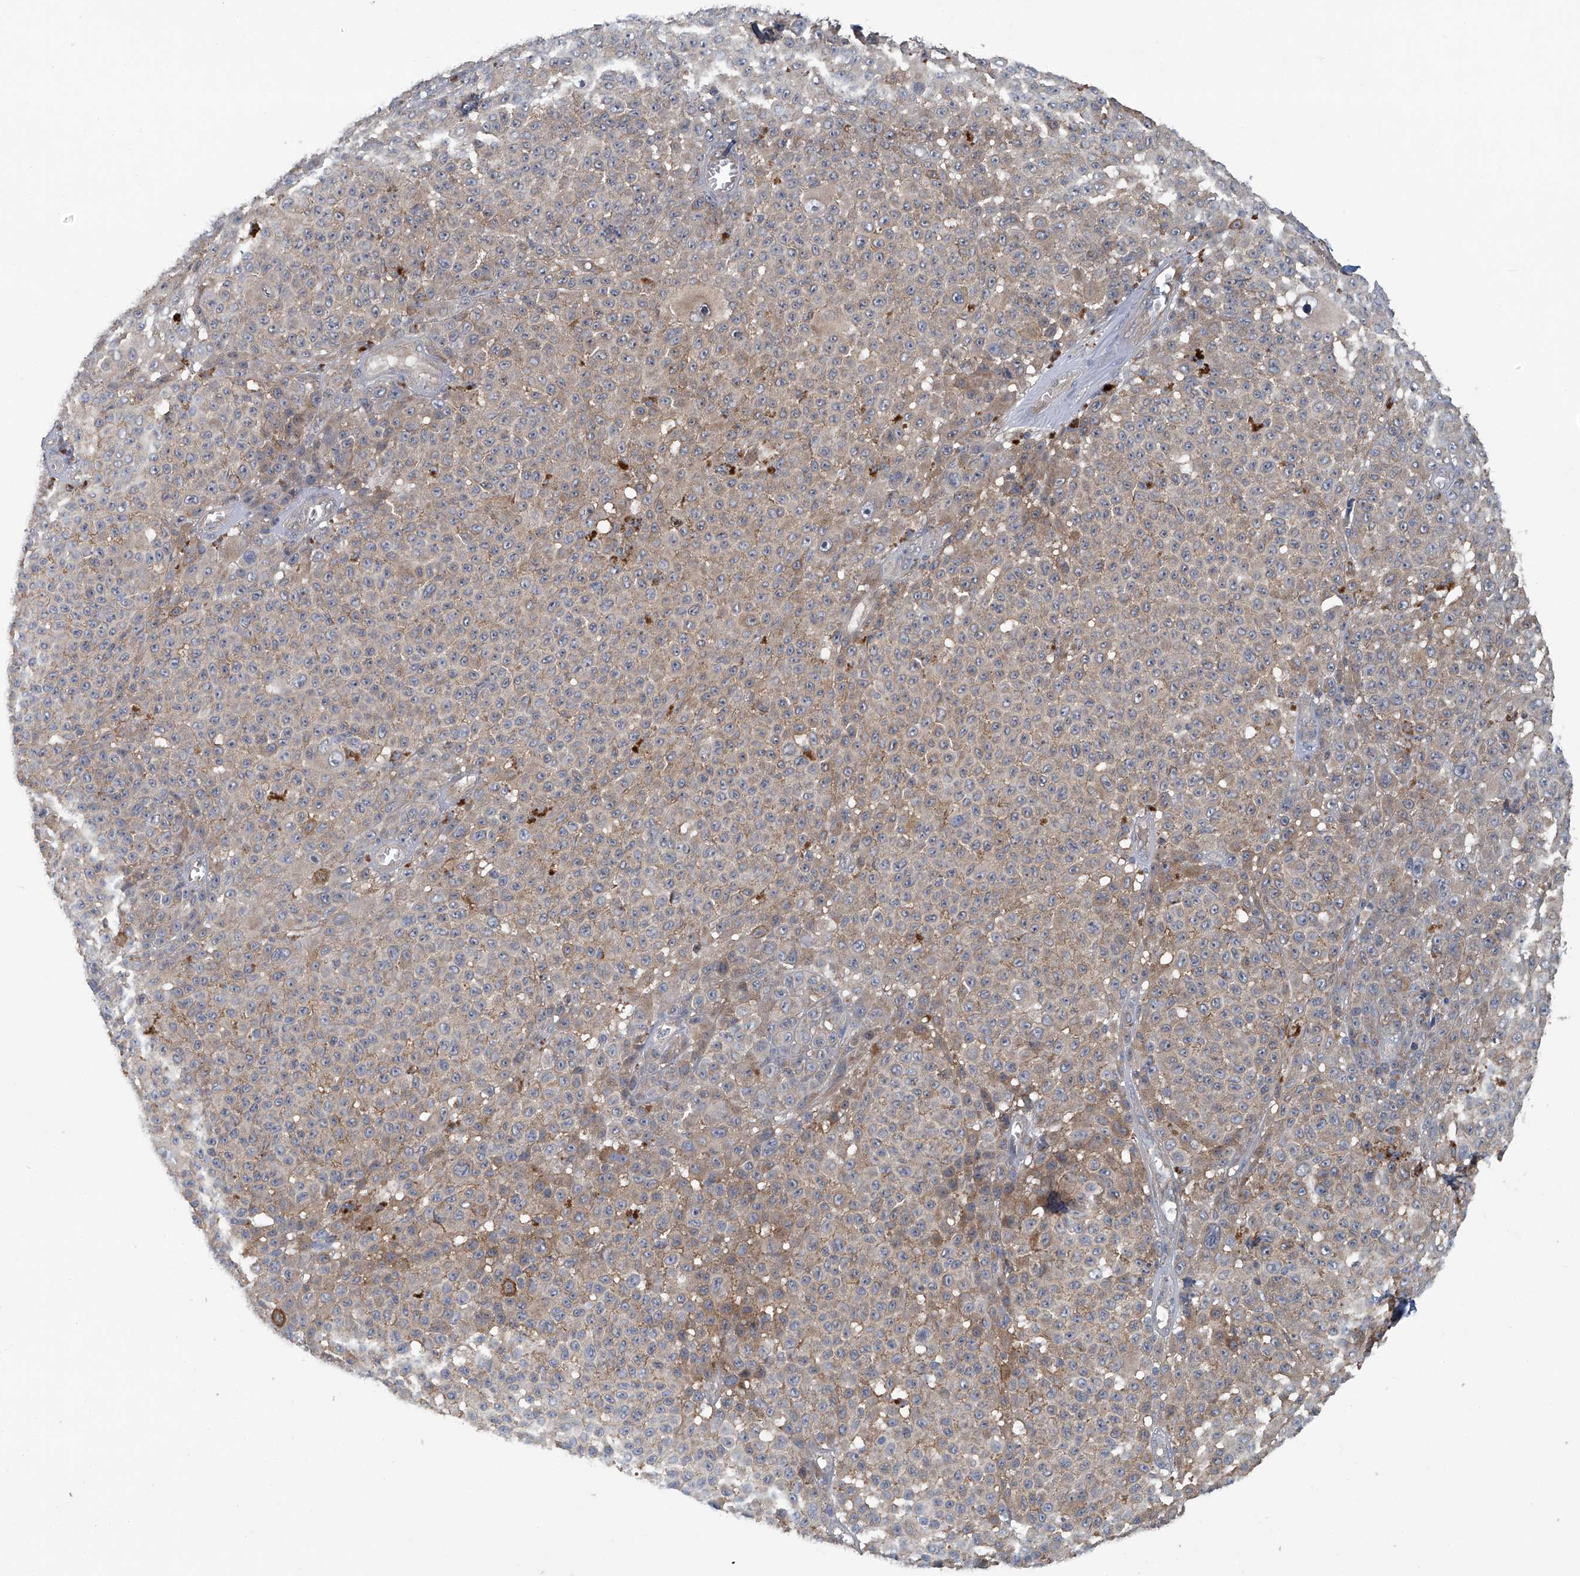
{"staining": {"intensity": "weak", "quantity": "25%-75%", "location": "cytoplasmic/membranous"}, "tissue": "melanoma", "cell_type": "Tumor cells", "image_type": "cancer", "snomed": [{"axis": "morphology", "description": "Malignant melanoma, NOS"}, {"axis": "topography", "description": "Skin"}], "caption": "Immunohistochemistry micrograph of malignant melanoma stained for a protein (brown), which shows low levels of weak cytoplasmic/membranous positivity in approximately 25%-75% of tumor cells.", "gene": "ANKRD34A", "patient": {"sex": "female", "age": 94}}